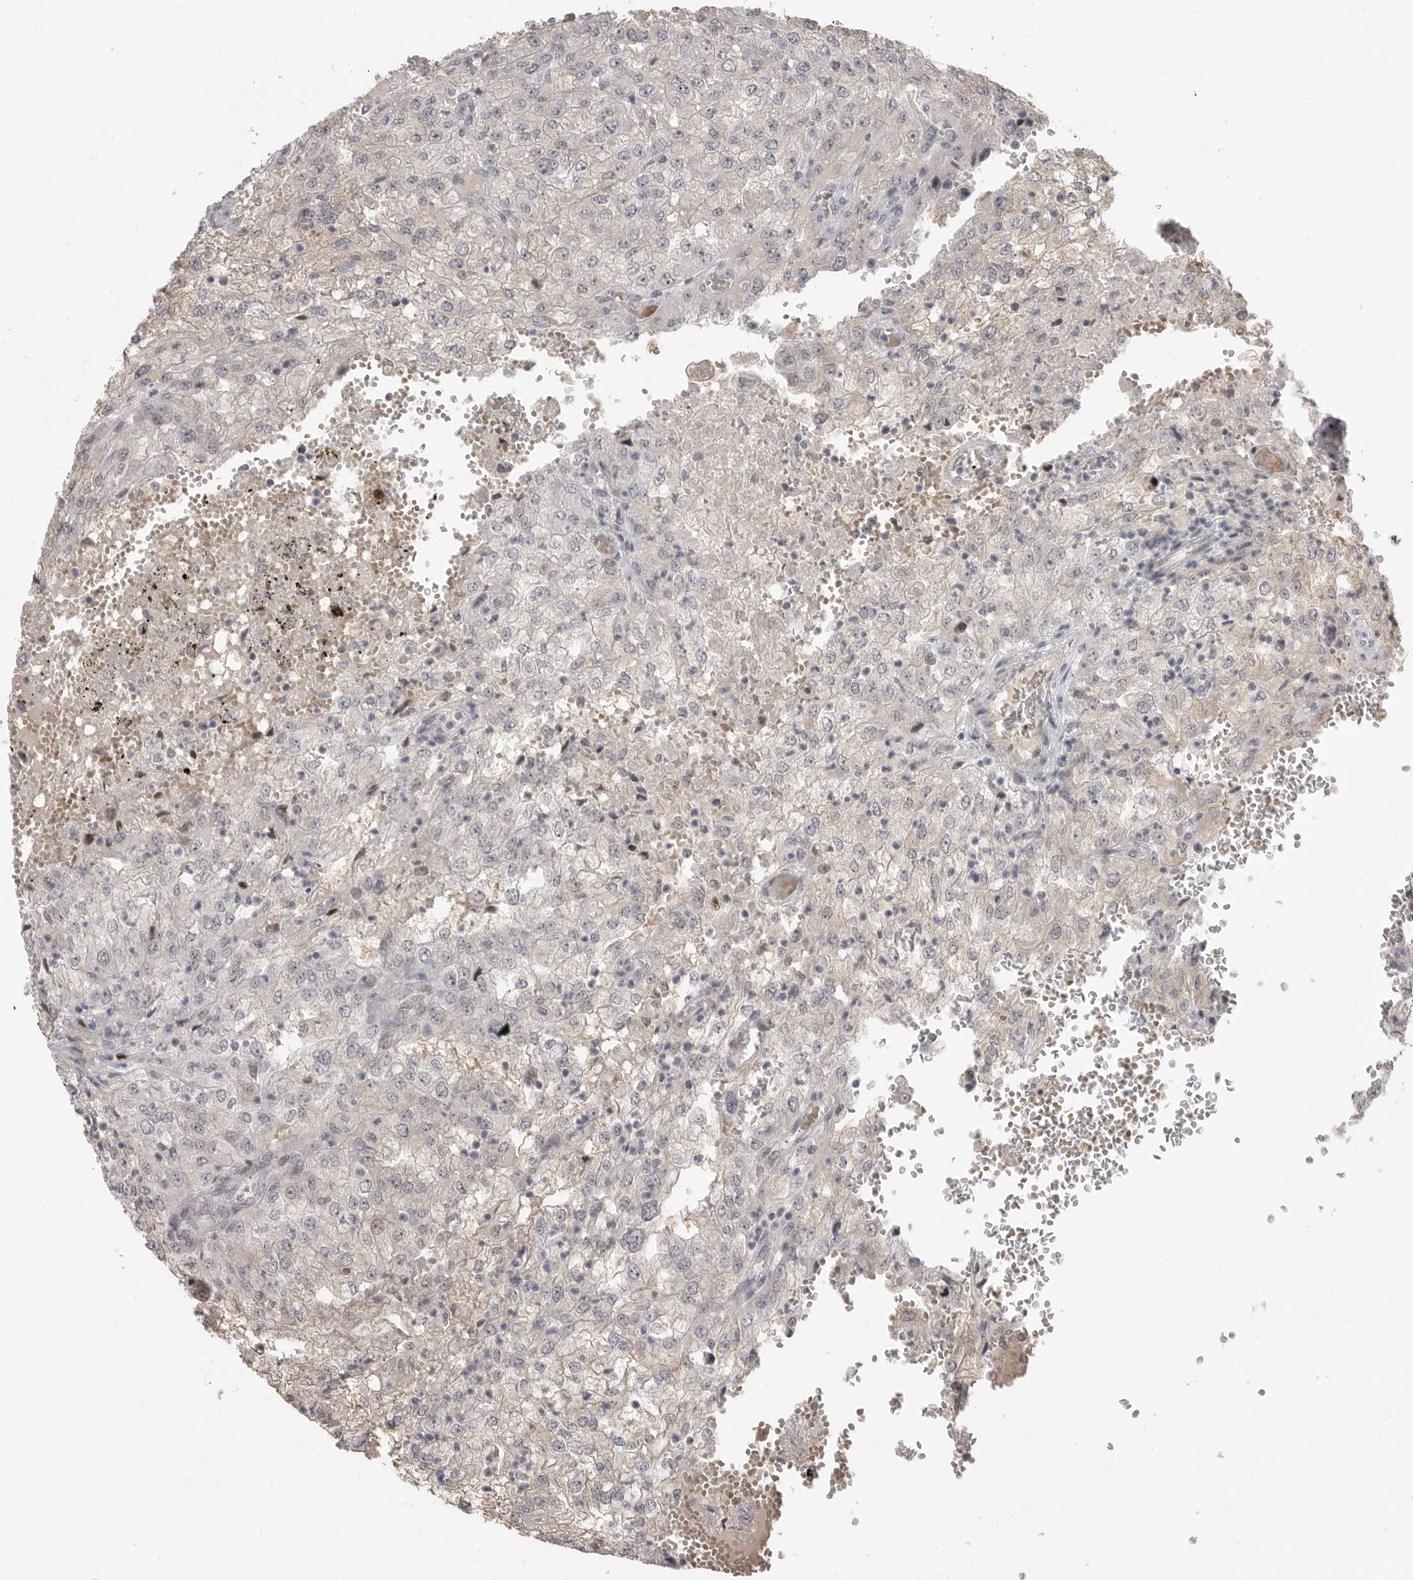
{"staining": {"intensity": "negative", "quantity": "none", "location": "none"}, "tissue": "renal cancer", "cell_type": "Tumor cells", "image_type": "cancer", "snomed": [{"axis": "morphology", "description": "Adenocarcinoma, NOS"}, {"axis": "topography", "description": "Kidney"}], "caption": "An image of renal adenocarcinoma stained for a protein exhibits no brown staining in tumor cells.", "gene": "PLEKHF1", "patient": {"sex": "female", "age": 54}}